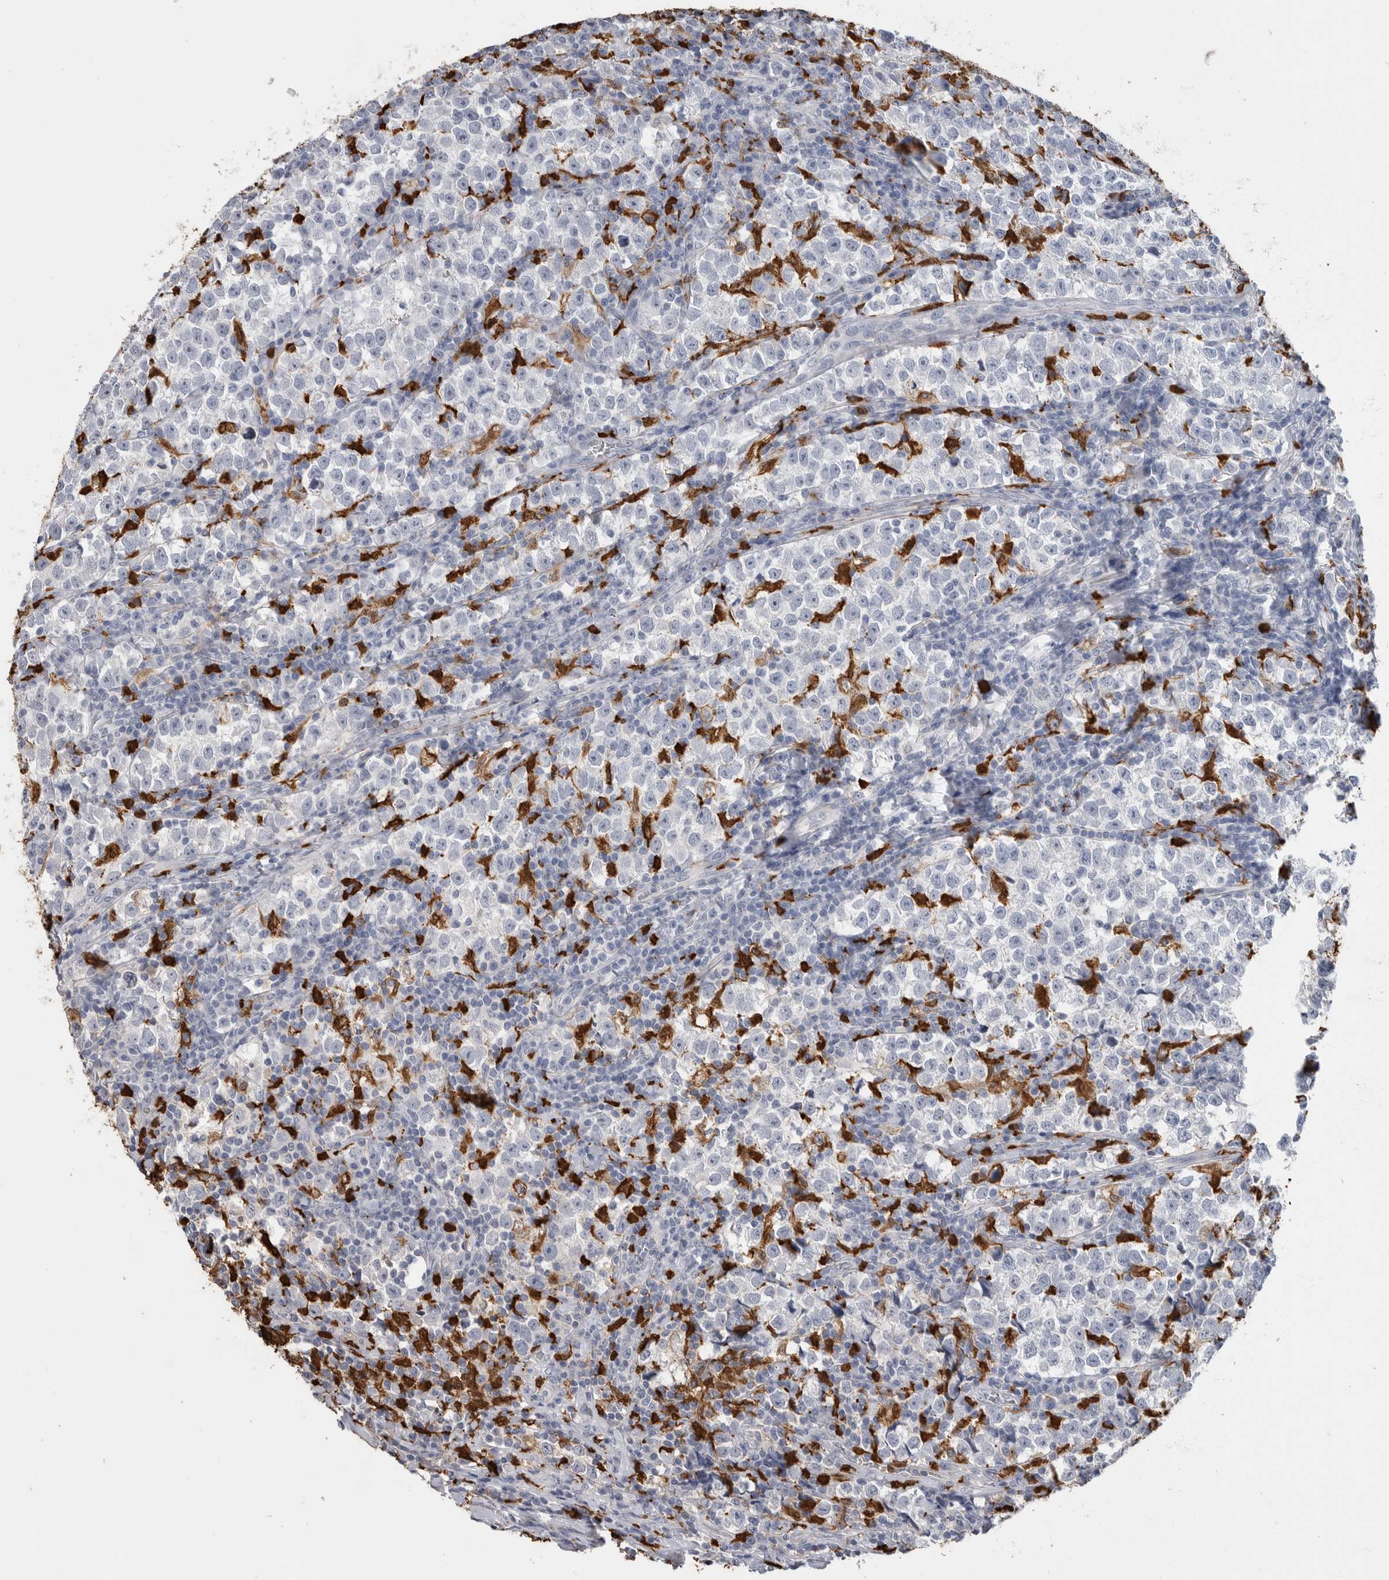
{"staining": {"intensity": "negative", "quantity": "none", "location": "none"}, "tissue": "testis cancer", "cell_type": "Tumor cells", "image_type": "cancer", "snomed": [{"axis": "morphology", "description": "Normal tissue, NOS"}, {"axis": "morphology", "description": "Seminoma, NOS"}, {"axis": "topography", "description": "Testis"}], "caption": "Immunohistochemical staining of human testis seminoma displays no significant positivity in tumor cells.", "gene": "CYB561D1", "patient": {"sex": "male", "age": 43}}